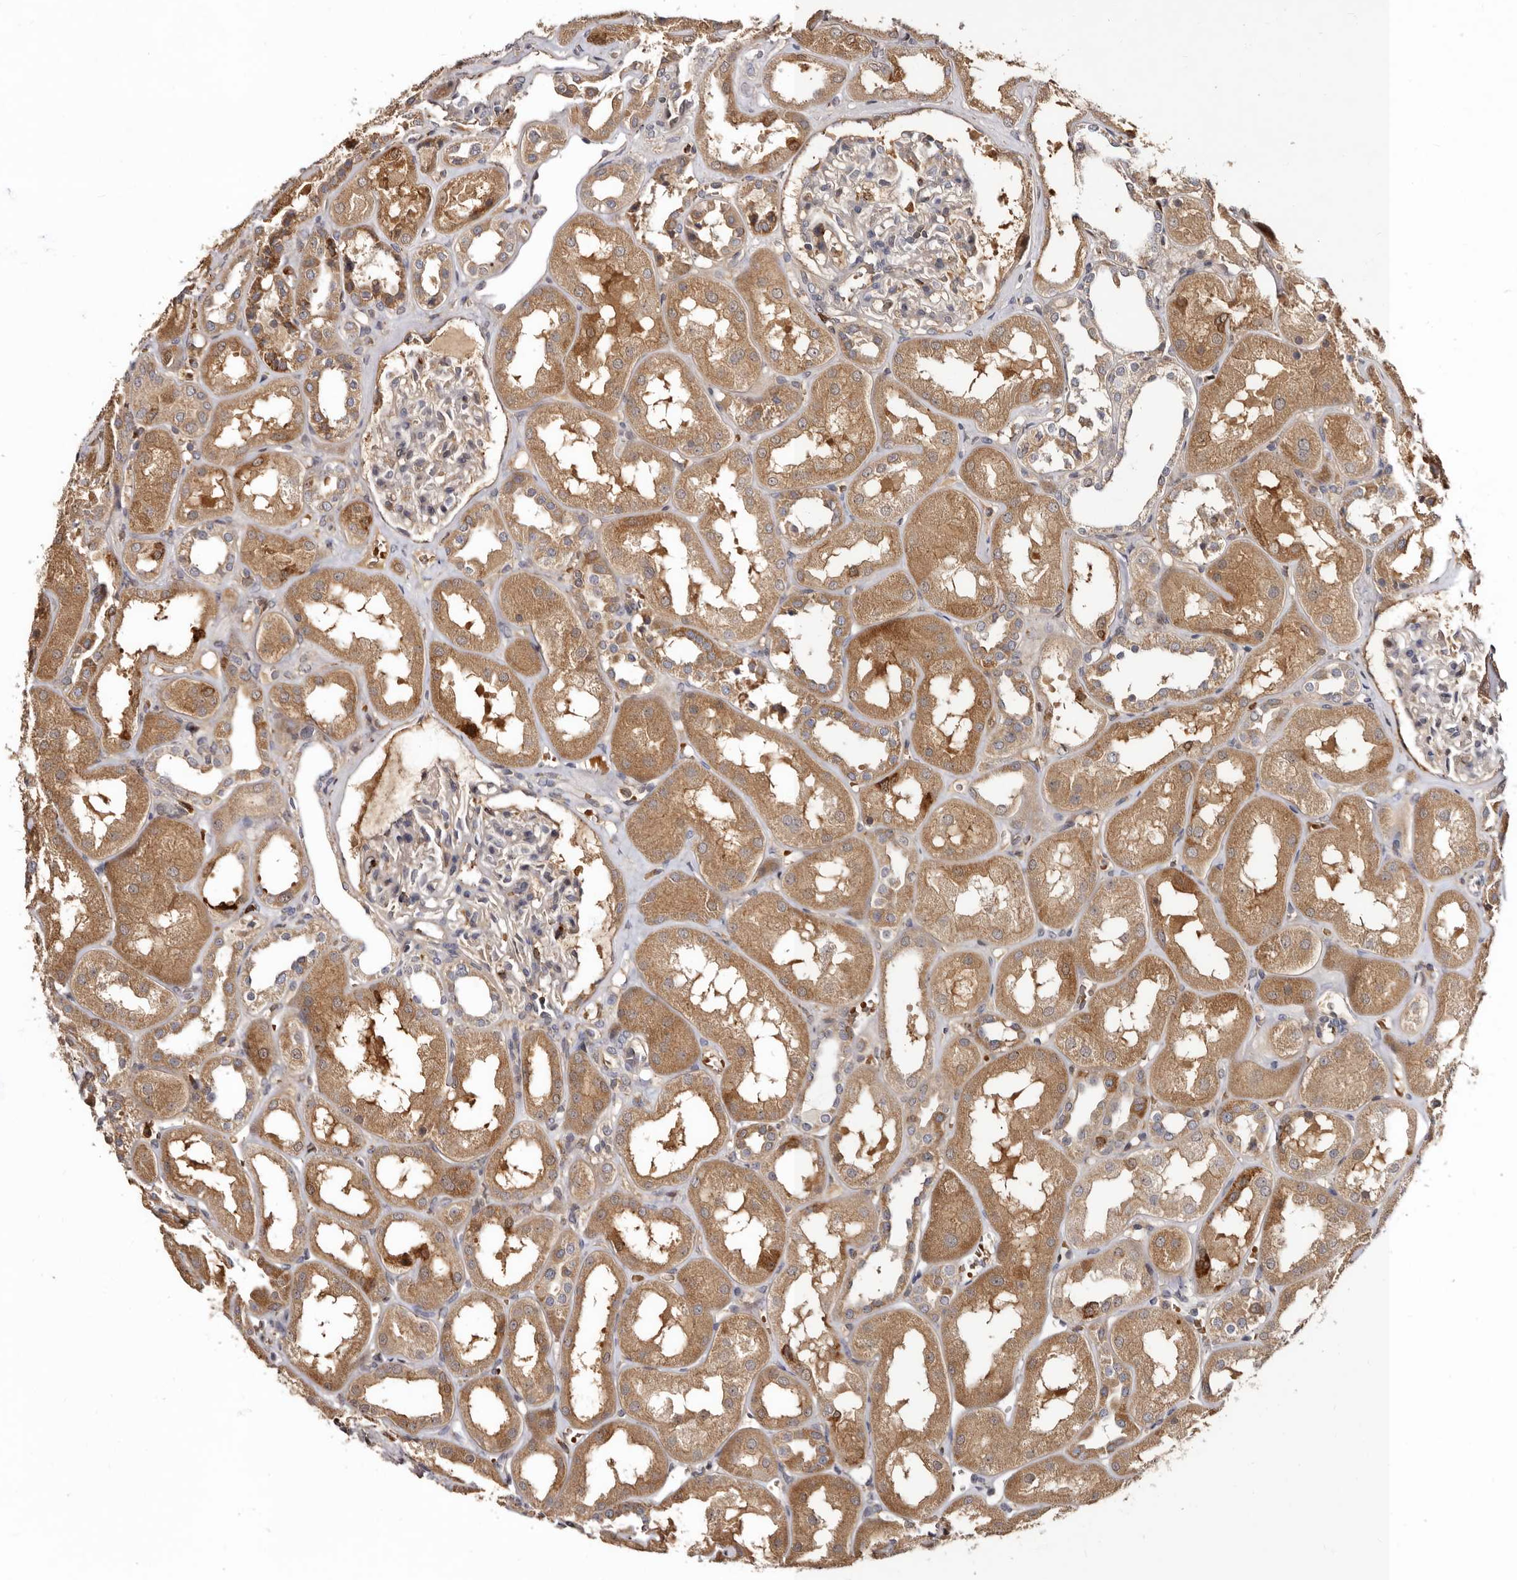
{"staining": {"intensity": "weak", "quantity": "<25%", "location": "cytoplasmic/membranous"}, "tissue": "kidney", "cell_type": "Cells in glomeruli", "image_type": "normal", "snomed": [{"axis": "morphology", "description": "Normal tissue, NOS"}, {"axis": "topography", "description": "Kidney"}], "caption": "Kidney was stained to show a protein in brown. There is no significant expression in cells in glomeruli.", "gene": "BAX", "patient": {"sex": "male", "age": 70}}